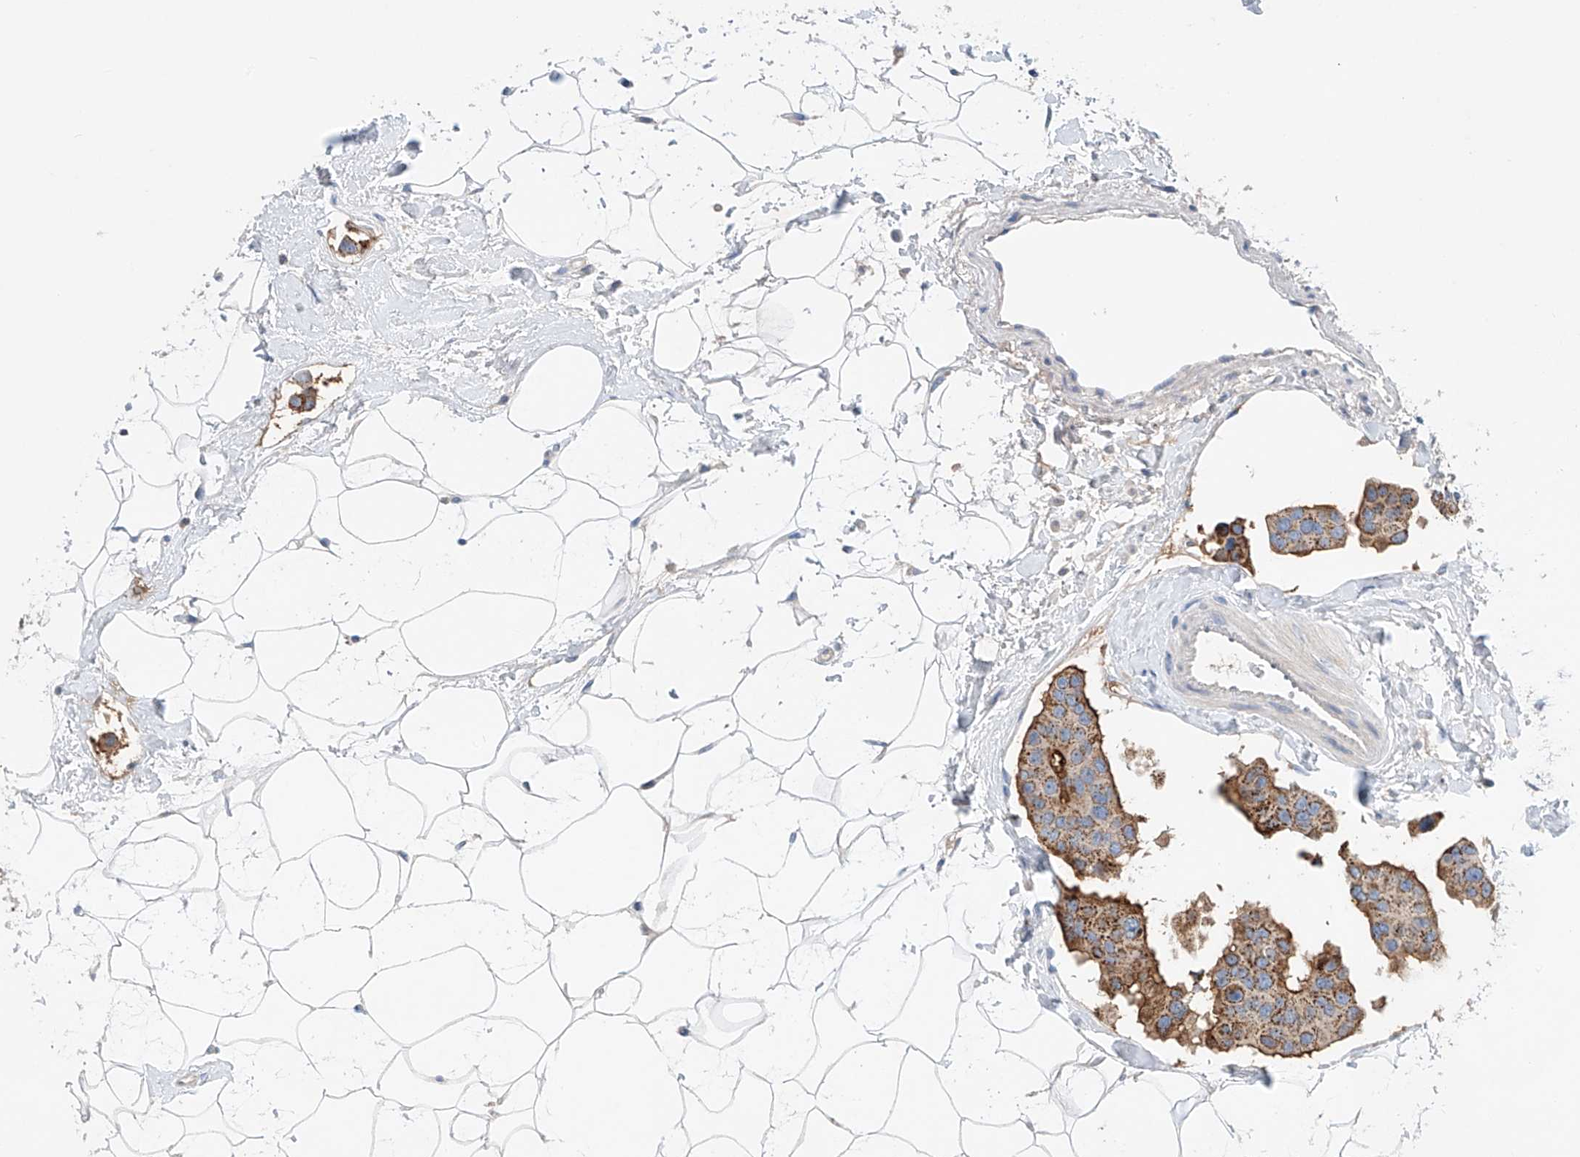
{"staining": {"intensity": "moderate", "quantity": ">75%", "location": "cytoplasmic/membranous"}, "tissue": "breast cancer", "cell_type": "Tumor cells", "image_type": "cancer", "snomed": [{"axis": "morphology", "description": "Normal tissue, NOS"}, {"axis": "morphology", "description": "Duct carcinoma"}, {"axis": "topography", "description": "Breast"}], "caption": "A medium amount of moderate cytoplasmic/membranous expression is present in about >75% of tumor cells in intraductal carcinoma (breast) tissue.", "gene": "GPC4", "patient": {"sex": "female", "age": 39}}